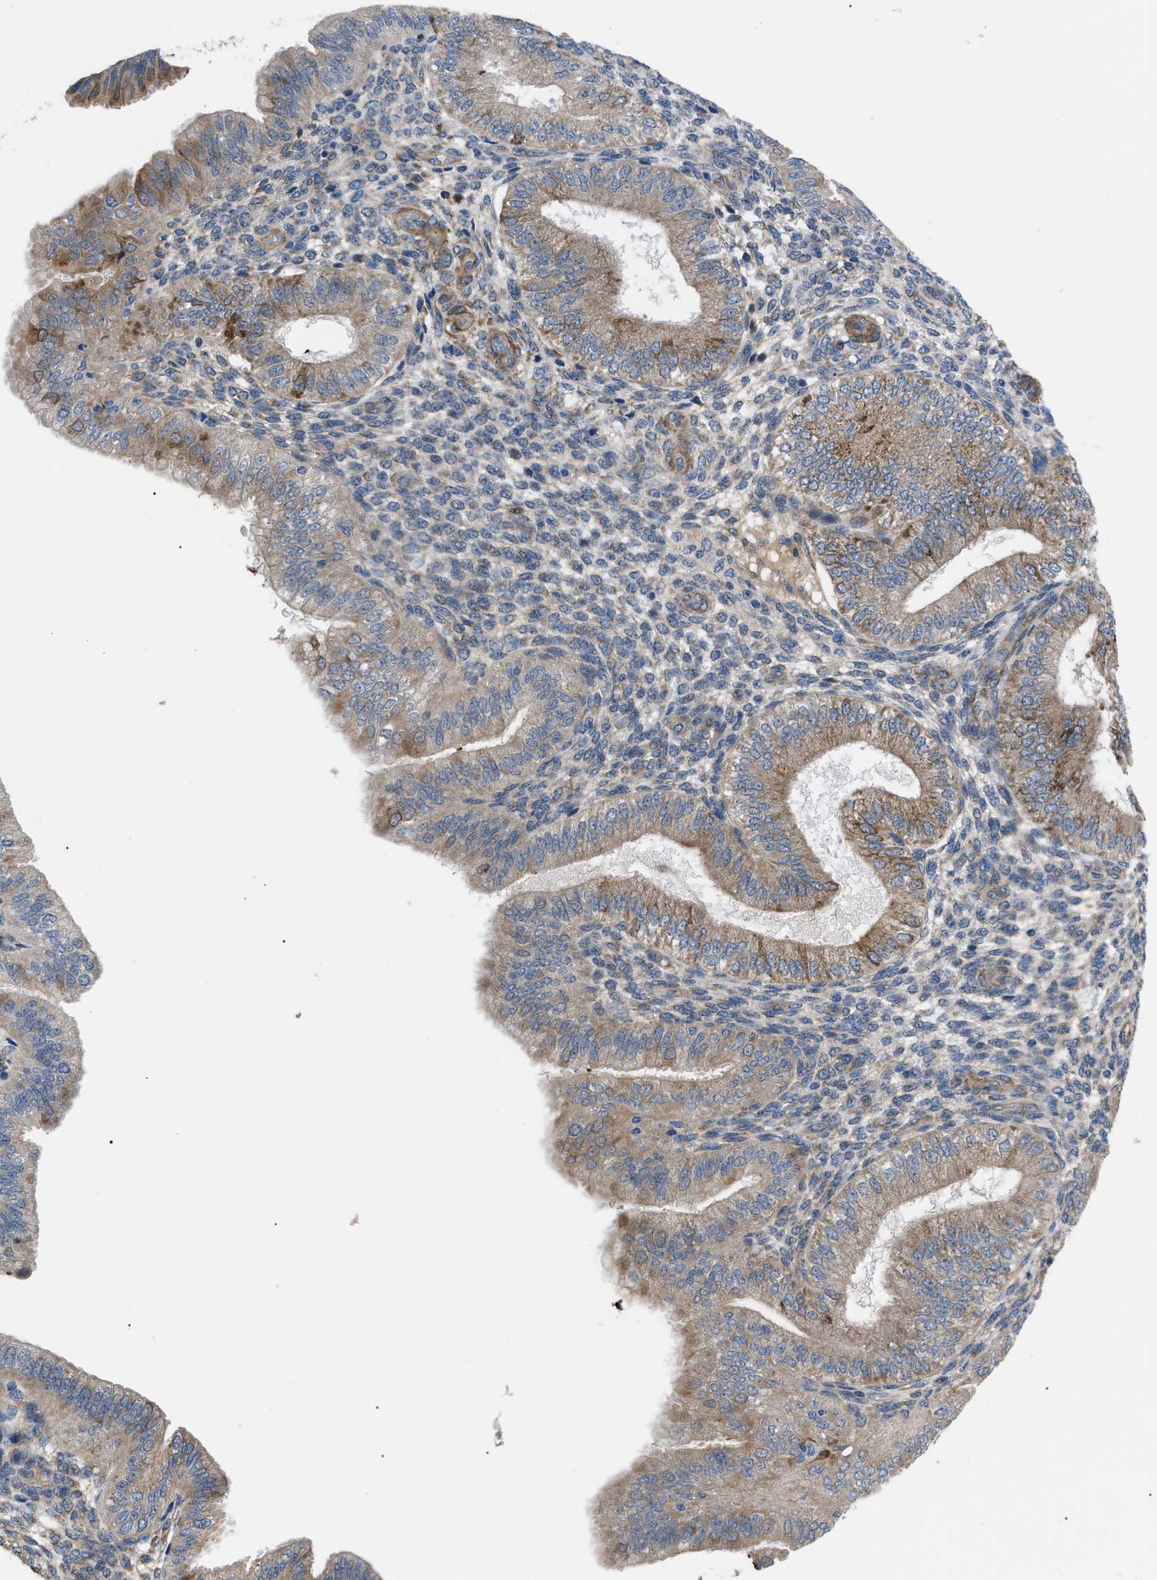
{"staining": {"intensity": "moderate", "quantity": "25%-75%", "location": "cytoplasmic/membranous"}, "tissue": "endometrium", "cell_type": "Cells in endometrial stroma", "image_type": "normal", "snomed": [{"axis": "morphology", "description": "Normal tissue, NOS"}, {"axis": "topography", "description": "Endometrium"}], "caption": "Immunohistochemical staining of benign endometrium reveals 25%-75% levels of moderate cytoplasmic/membranous protein expression in about 25%-75% of cells in endometrial stroma. (DAB (3,3'-diaminobenzidine) IHC, brown staining for protein, blue staining for nuclei).", "gene": "MYO10", "patient": {"sex": "female", "age": 39}}